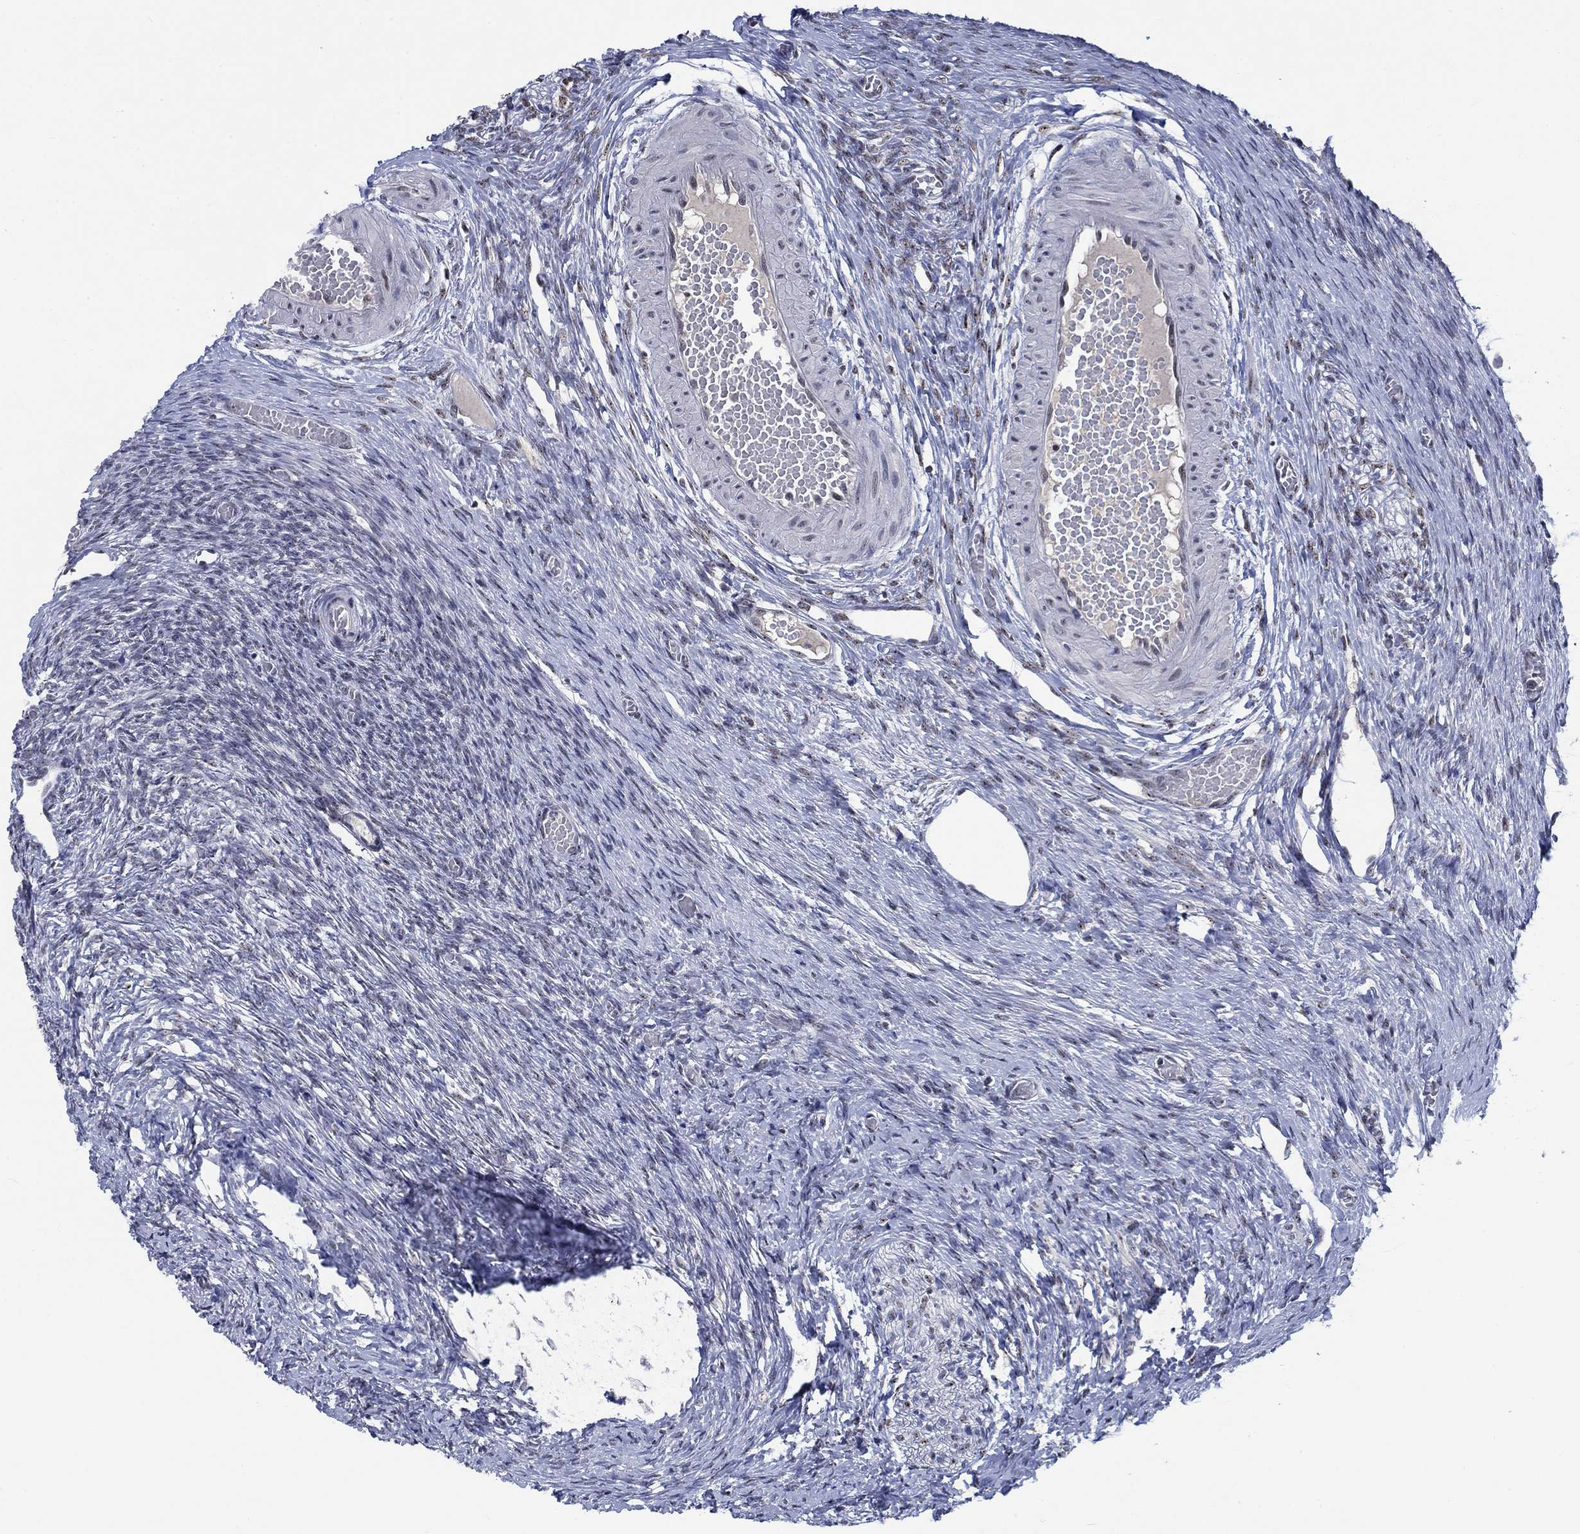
{"staining": {"intensity": "weak", "quantity": ">75%", "location": "cytoplasmic/membranous"}, "tissue": "ovary", "cell_type": "Follicle cells", "image_type": "normal", "snomed": [{"axis": "morphology", "description": "Normal tissue, NOS"}, {"axis": "topography", "description": "Ovary"}], "caption": "Follicle cells reveal weak cytoplasmic/membranous expression in about >75% of cells in normal ovary. Immunohistochemistry stains the protein of interest in brown and the nuclei are stained blue.", "gene": "HTN1", "patient": {"sex": "female", "age": 27}}